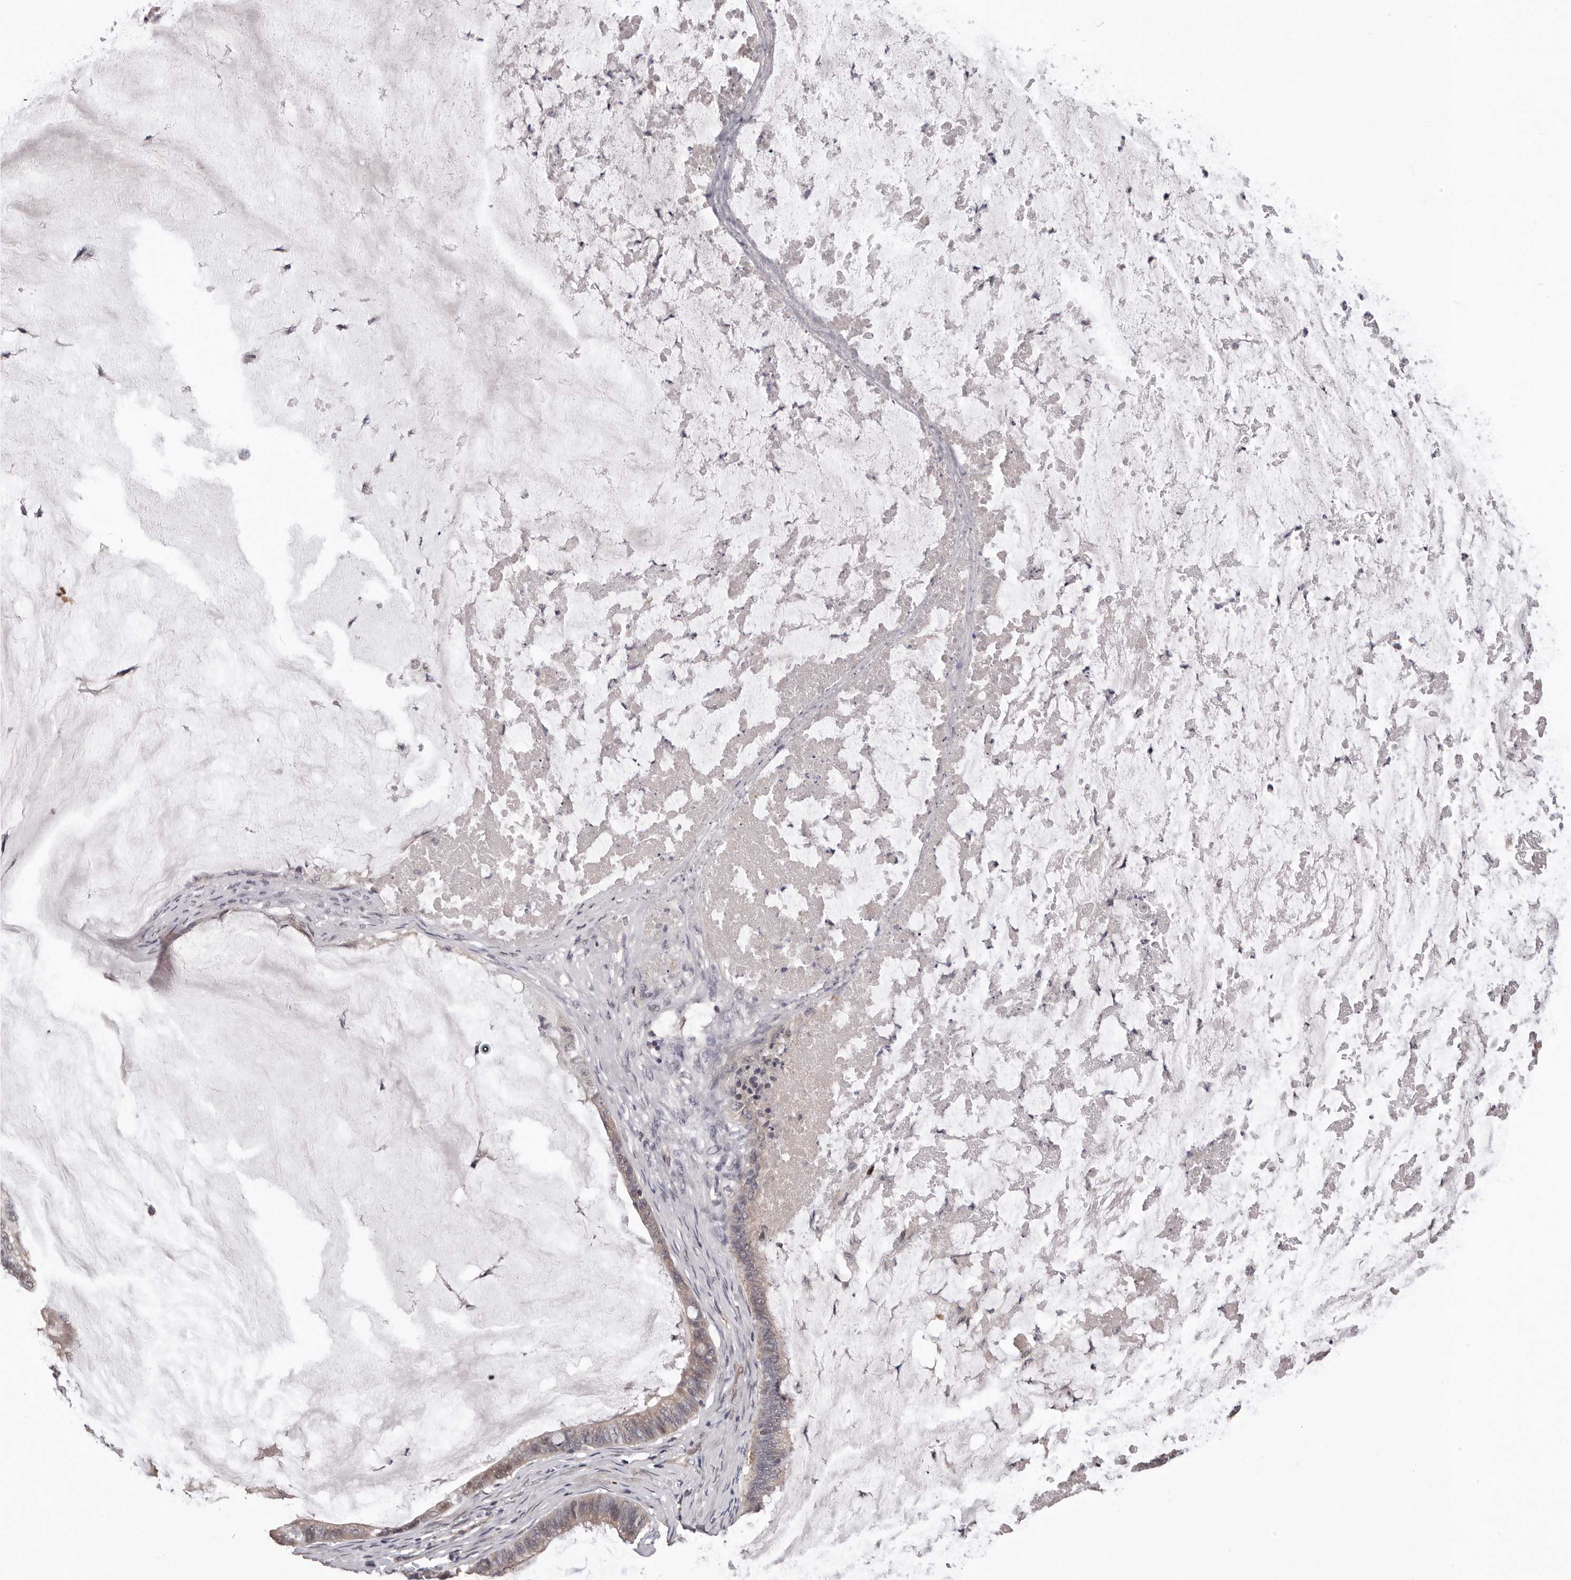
{"staining": {"intensity": "weak", "quantity": ">75%", "location": "cytoplasmic/membranous"}, "tissue": "ovarian cancer", "cell_type": "Tumor cells", "image_type": "cancer", "snomed": [{"axis": "morphology", "description": "Cystadenocarcinoma, mucinous, NOS"}, {"axis": "topography", "description": "Ovary"}], "caption": "The photomicrograph demonstrates a brown stain indicating the presence of a protein in the cytoplasmic/membranous of tumor cells in ovarian cancer. (brown staining indicates protein expression, while blue staining denotes nuclei).", "gene": "MED8", "patient": {"sex": "female", "age": 61}}